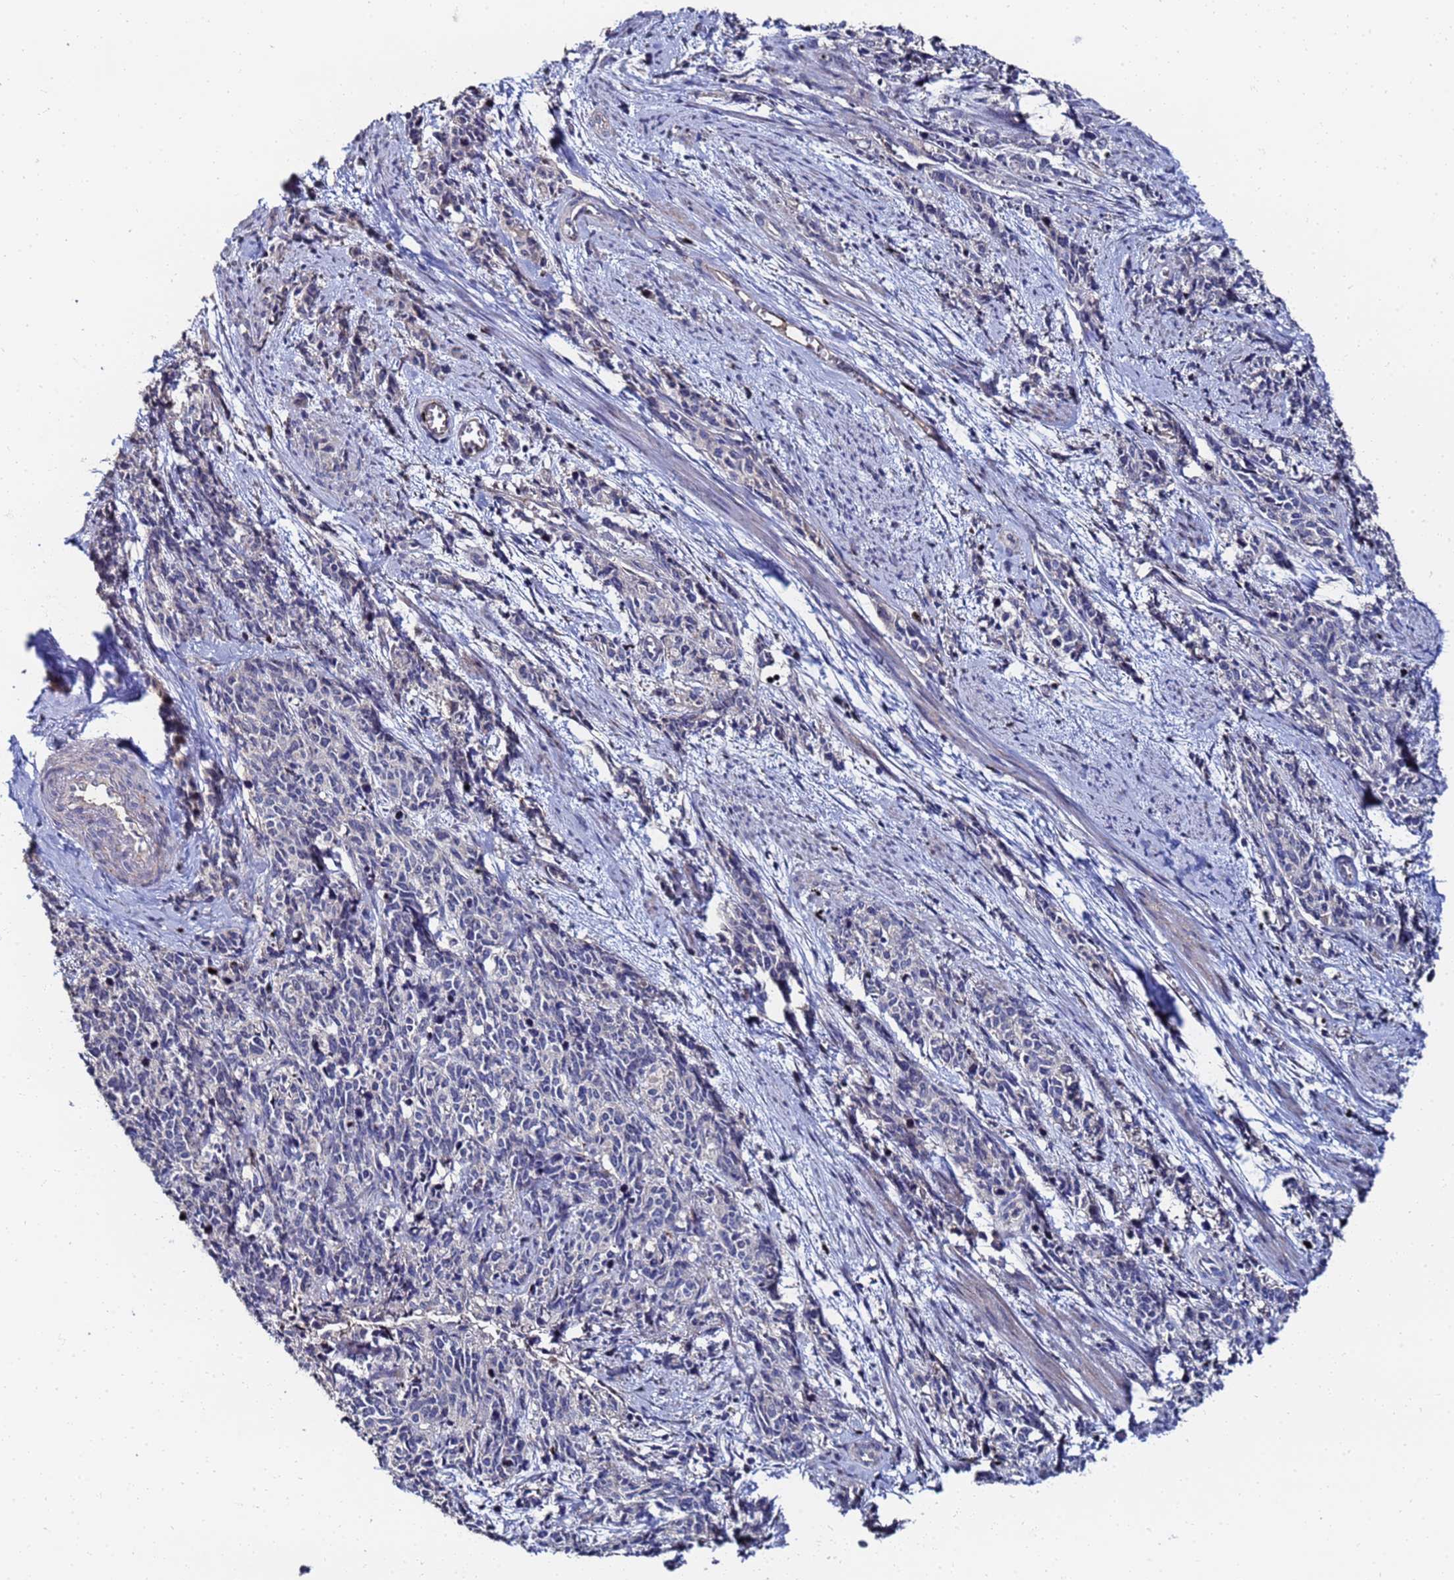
{"staining": {"intensity": "negative", "quantity": "none", "location": "none"}, "tissue": "cervical cancer", "cell_type": "Tumor cells", "image_type": "cancer", "snomed": [{"axis": "morphology", "description": "Squamous cell carcinoma, NOS"}, {"axis": "topography", "description": "Cervix"}], "caption": "DAB (3,3'-diaminobenzidine) immunohistochemical staining of human cervical cancer shows no significant expression in tumor cells.", "gene": "TCP10L", "patient": {"sex": "female", "age": 60}}